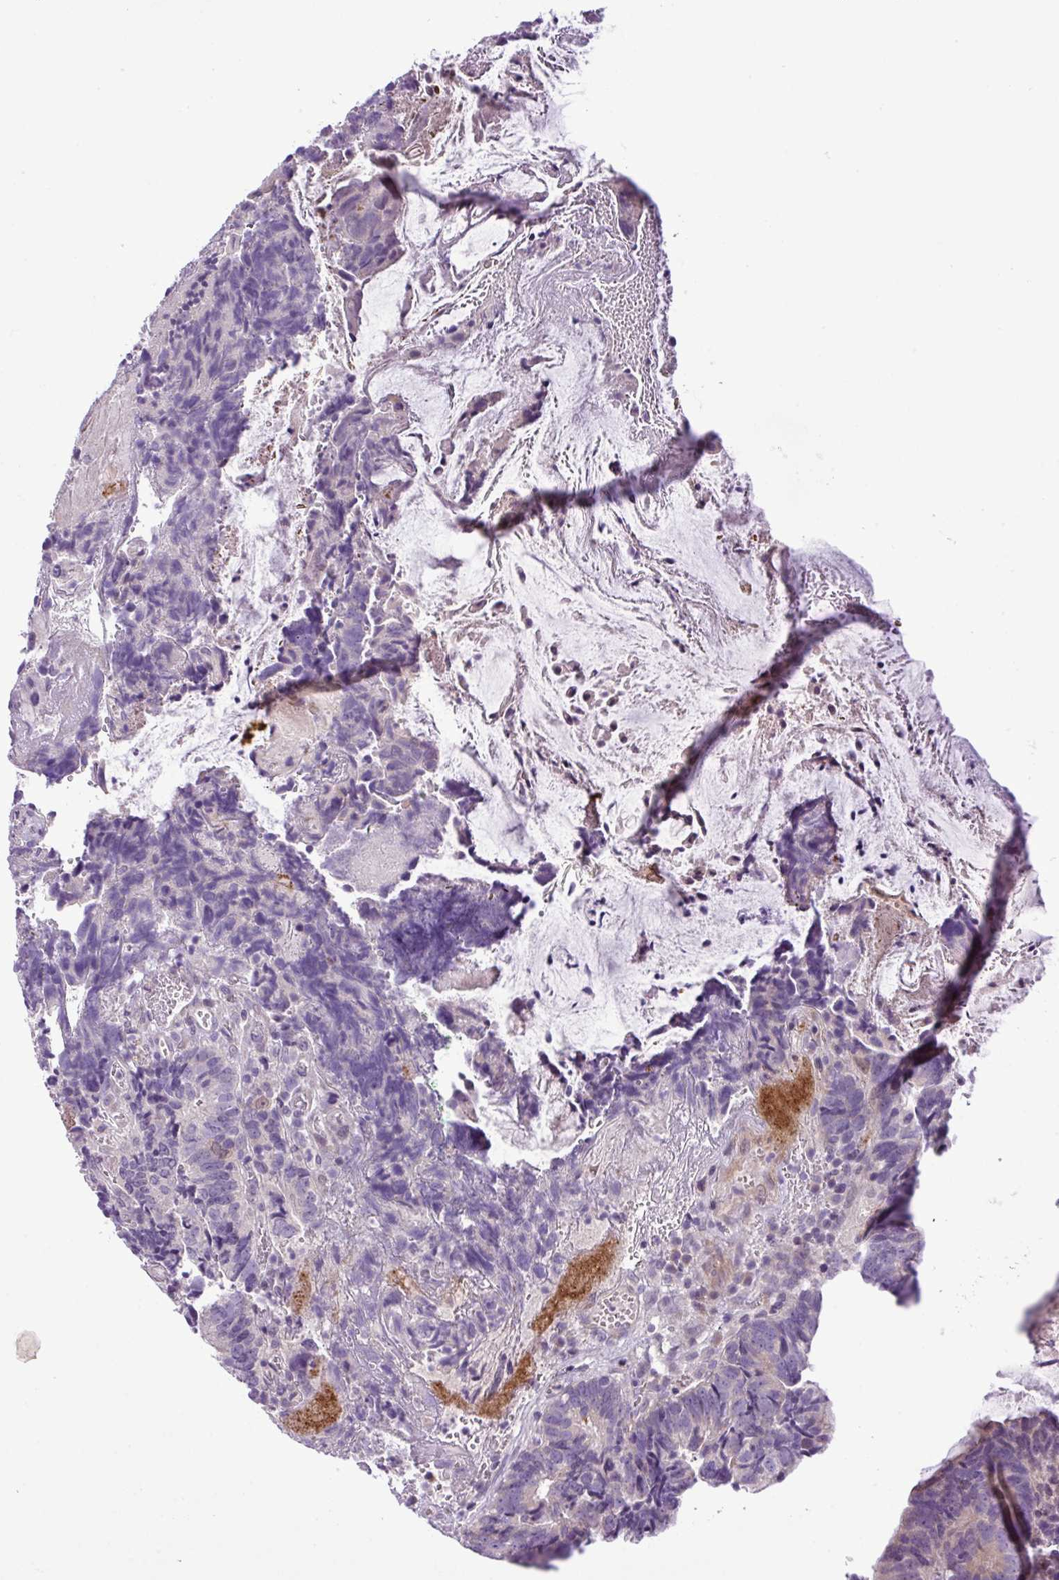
{"staining": {"intensity": "negative", "quantity": "none", "location": "none"}, "tissue": "colorectal cancer", "cell_type": "Tumor cells", "image_type": "cancer", "snomed": [{"axis": "morphology", "description": "Adenocarcinoma, NOS"}, {"axis": "topography", "description": "Colon"}], "caption": "Protein analysis of colorectal adenocarcinoma demonstrates no significant expression in tumor cells.", "gene": "DNAJB13", "patient": {"sex": "female", "age": 67}}